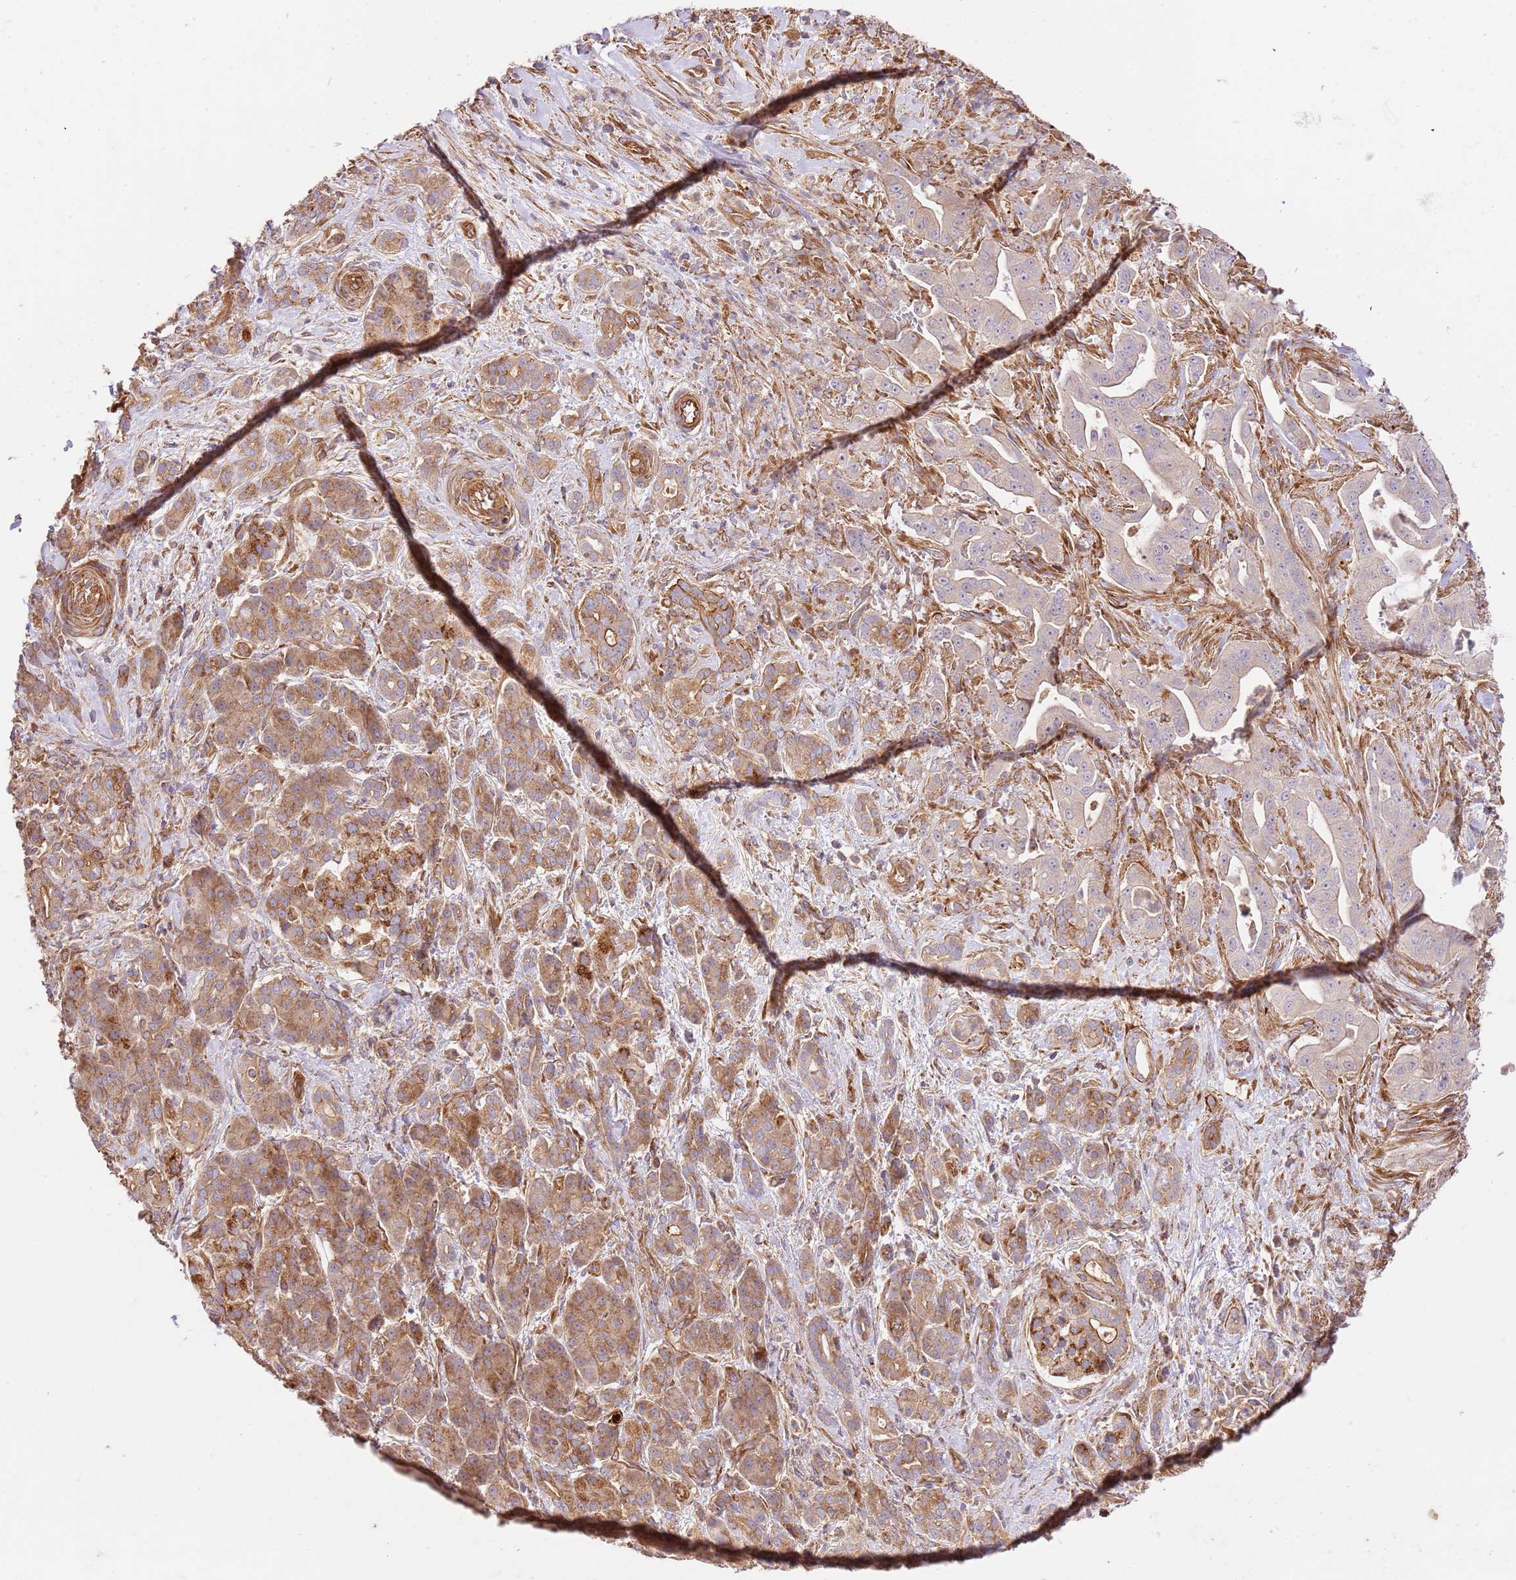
{"staining": {"intensity": "weak", "quantity": ">75%", "location": "cytoplasmic/membranous"}, "tissue": "pancreatic cancer", "cell_type": "Tumor cells", "image_type": "cancer", "snomed": [{"axis": "morphology", "description": "Adenocarcinoma, NOS"}, {"axis": "topography", "description": "Pancreas"}], "caption": "IHC image of pancreatic cancer (adenocarcinoma) stained for a protein (brown), which shows low levels of weak cytoplasmic/membranous staining in about >75% of tumor cells.", "gene": "ZBTB39", "patient": {"sex": "male", "age": 57}}